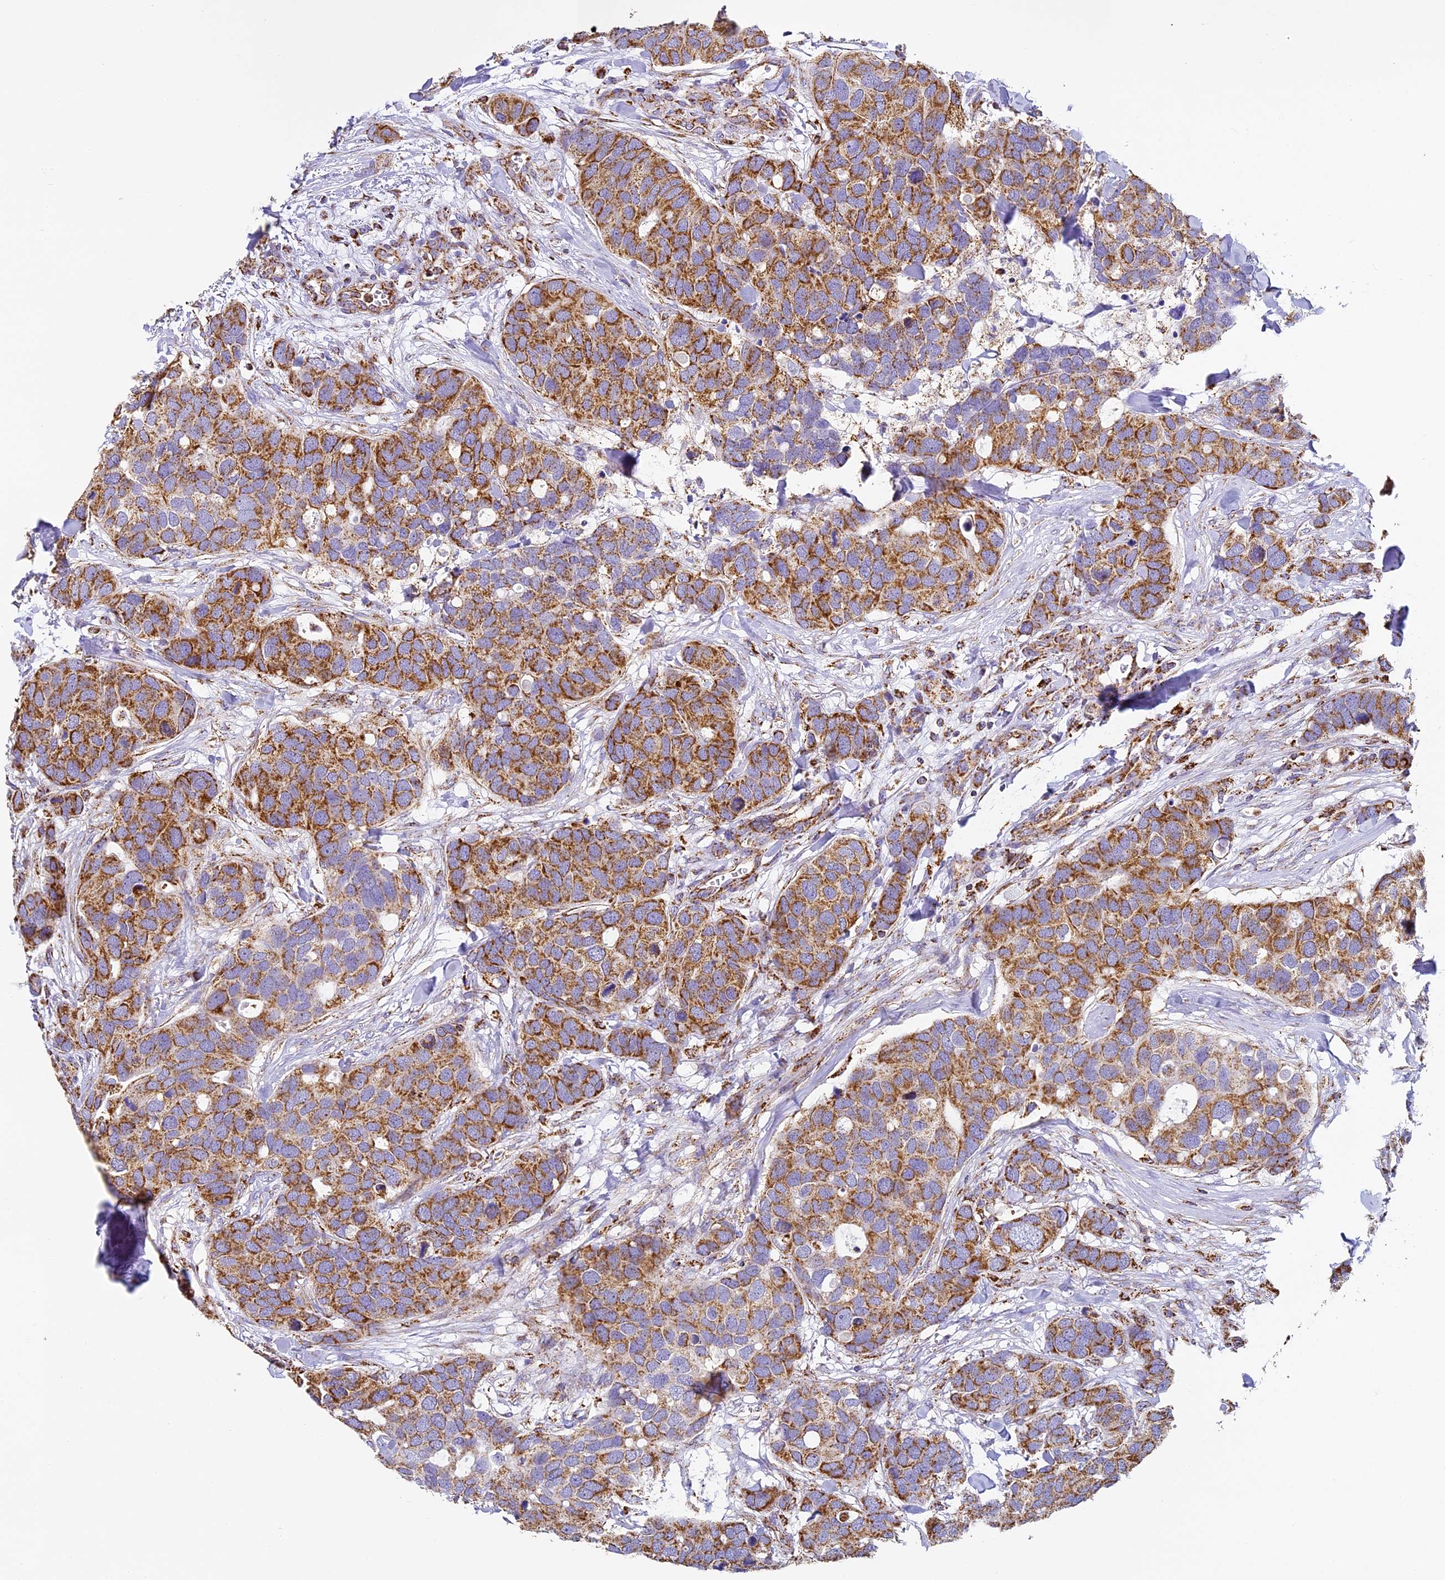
{"staining": {"intensity": "moderate", "quantity": ">75%", "location": "cytoplasmic/membranous"}, "tissue": "breast cancer", "cell_type": "Tumor cells", "image_type": "cancer", "snomed": [{"axis": "morphology", "description": "Duct carcinoma"}, {"axis": "topography", "description": "Breast"}], "caption": "A brown stain labels moderate cytoplasmic/membranous expression of a protein in human breast cancer (invasive ductal carcinoma) tumor cells.", "gene": "STK17A", "patient": {"sex": "female", "age": 83}}